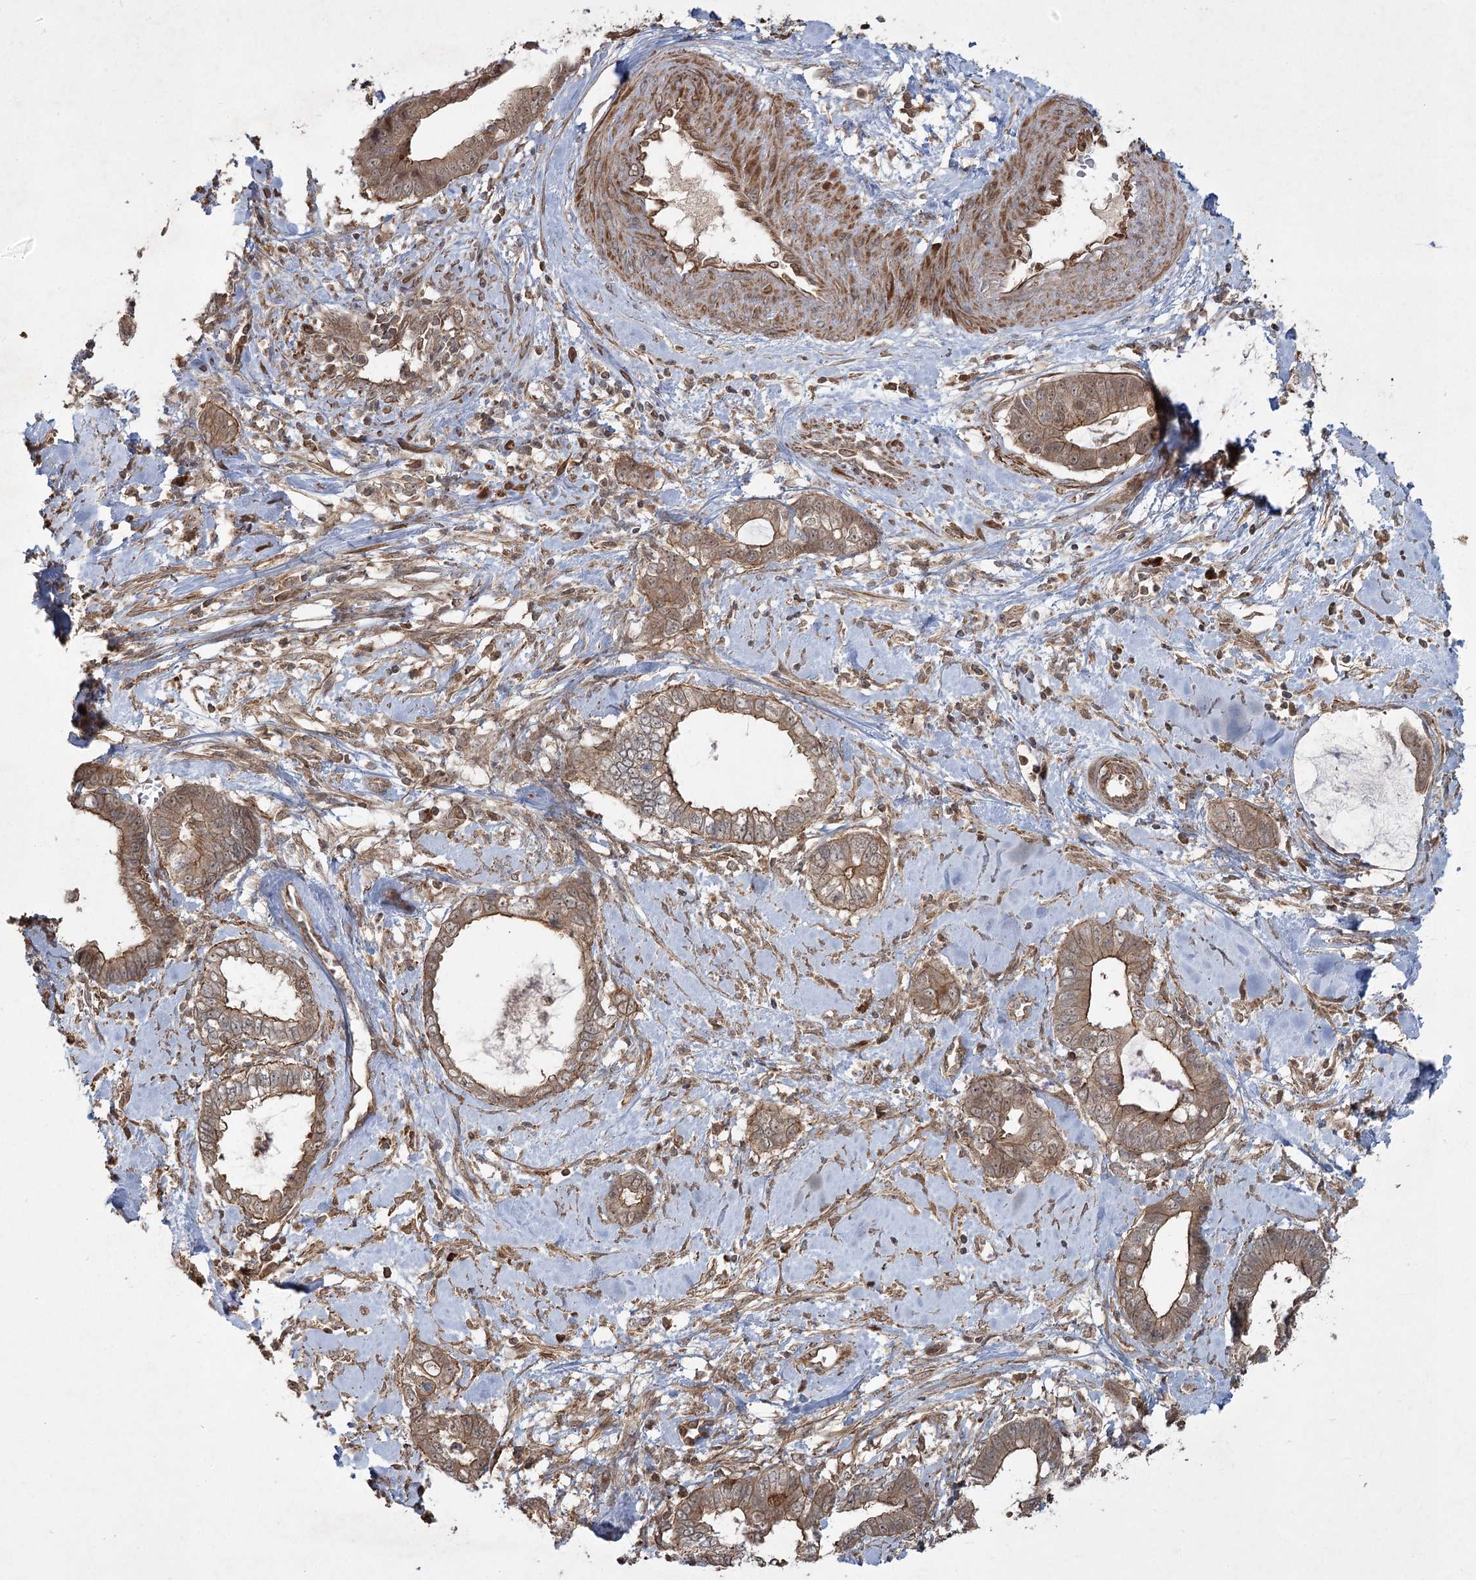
{"staining": {"intensity": "moderate", "quantity": ">75%", "location": "cytoplasmic/membranous"}, "tissue": "cervical cancer", "cell_type": "Tumor cells", "image_type": "cancer", "snomed": [{"axis": "morphology", "description": "Adenocarcinoma, NOS"}, {"axis": "topography", "description": "Cervix"}], "caption": "An image showing moderate cytoplasmic/membranous positivity in approximately >75% of tumor cells in cervical cancer, as visualized by brown immunohistochemical staining.", "gene": "CPLANE1", "patient": {"sex": "female", "age": 44}}